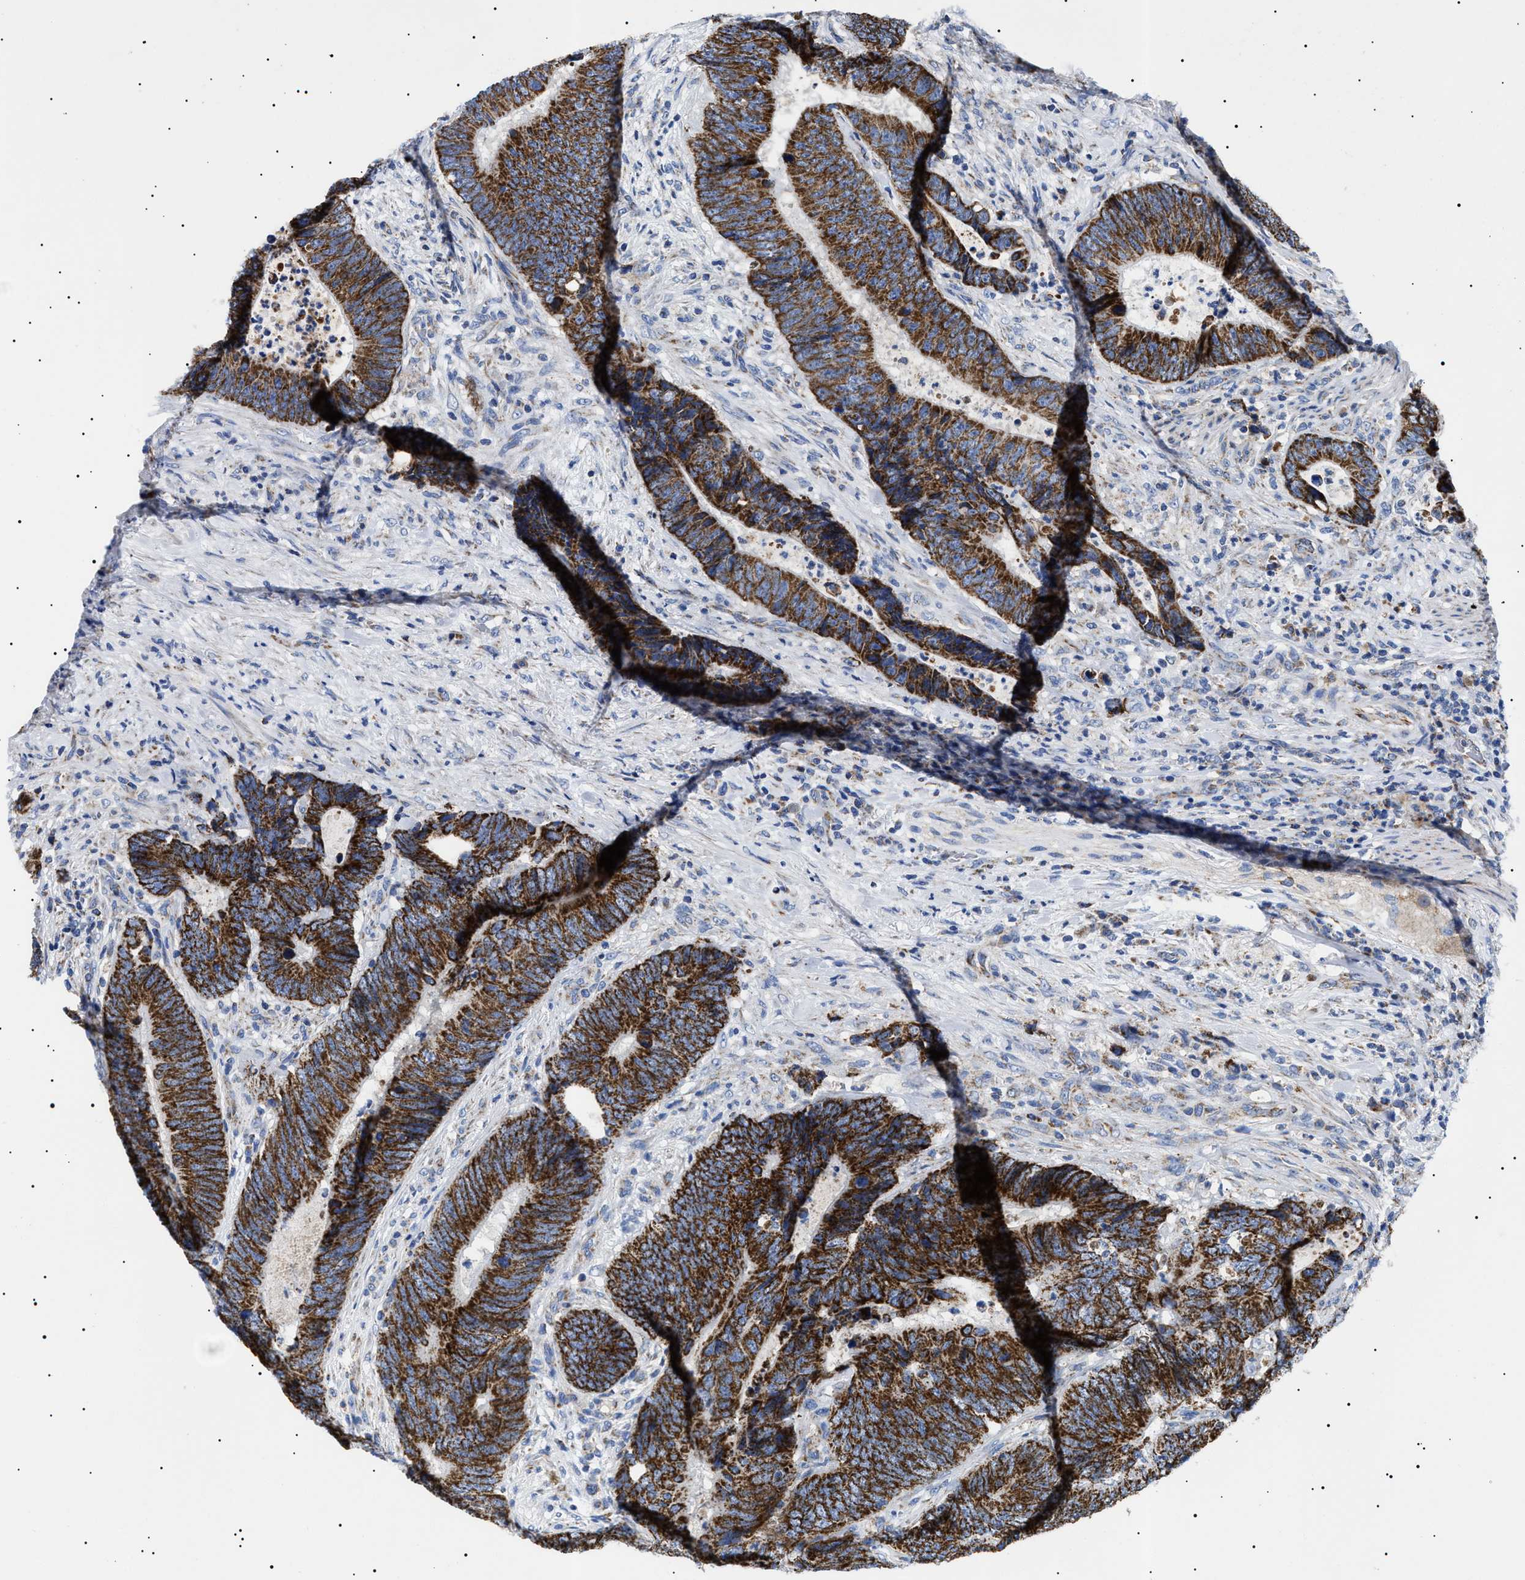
{"staining": {"intensity": "strong", "quantity": ">75%", "location": "cytoplasmic/membranous"}, "tissue": "colorectal cancer", "cell_type": "Tumor cells", "image_type": "cancer", "snomed": [{"axis": "morphology", "description": "Adenocarcinoma, NOS"}, {"axis": "topography", "description": "Colon"}], "caption": "Colorectal cancer (adenocarcinoma) was stained to show a protein in brown. There is high levels of strong cytoplasmic/membranous positivity in about >75% of tumor cells.", "gene": "CHRDL2", "patient": {"sex": "male", "age": 56}}